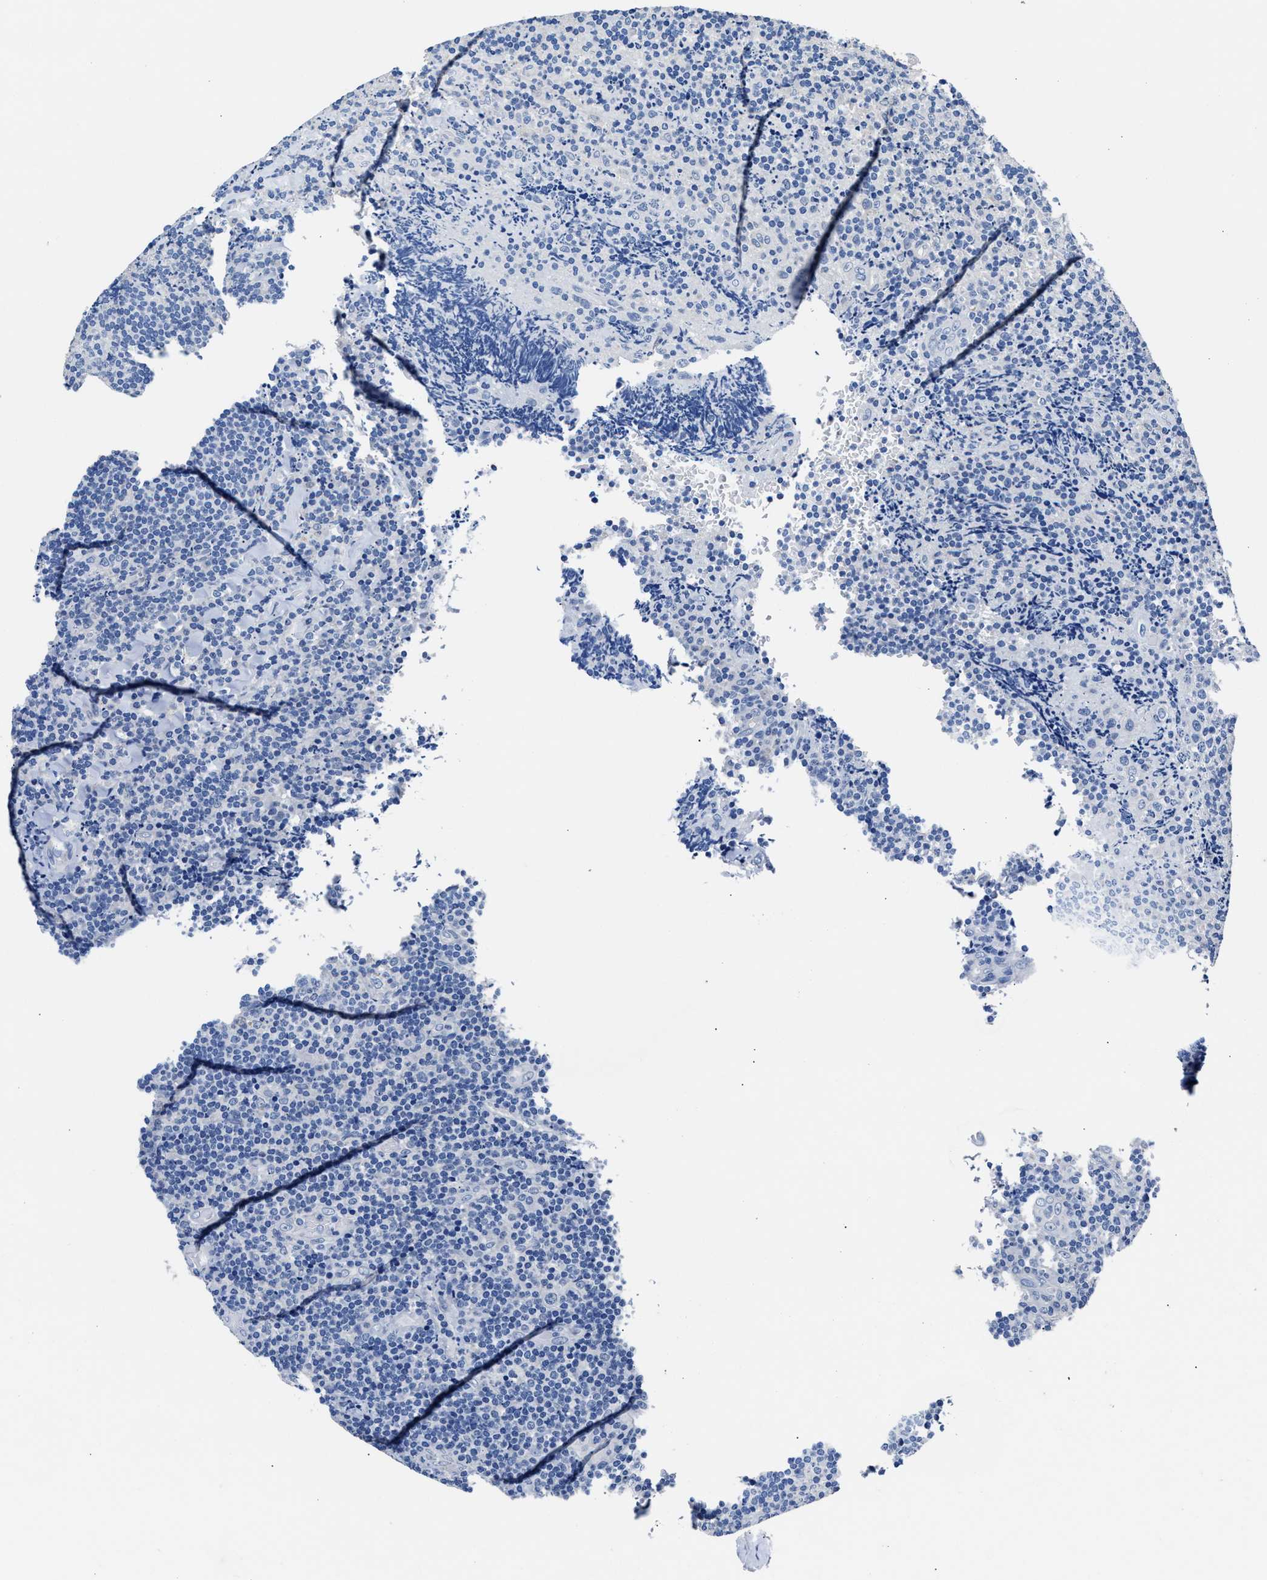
{"staining": {"intensity": "negative", "quantity": "none", "location": "none"}, "tissue": "lymphoma", "cell_type": "Tumor cells", "image_type": "cancer", "snomed": [{"axis": "morphology", "description": "Malignant lymphoma, non-Hodgkin's type, High grade"}, {"axis": "topography", "description": "Tonsil"}], "caption": "The IHC photomicrograph has no significant expression in tumor cells of lymphoma tissue.", "gene": "GSTM1", "patient": {"sex": "female", "age": 36}}